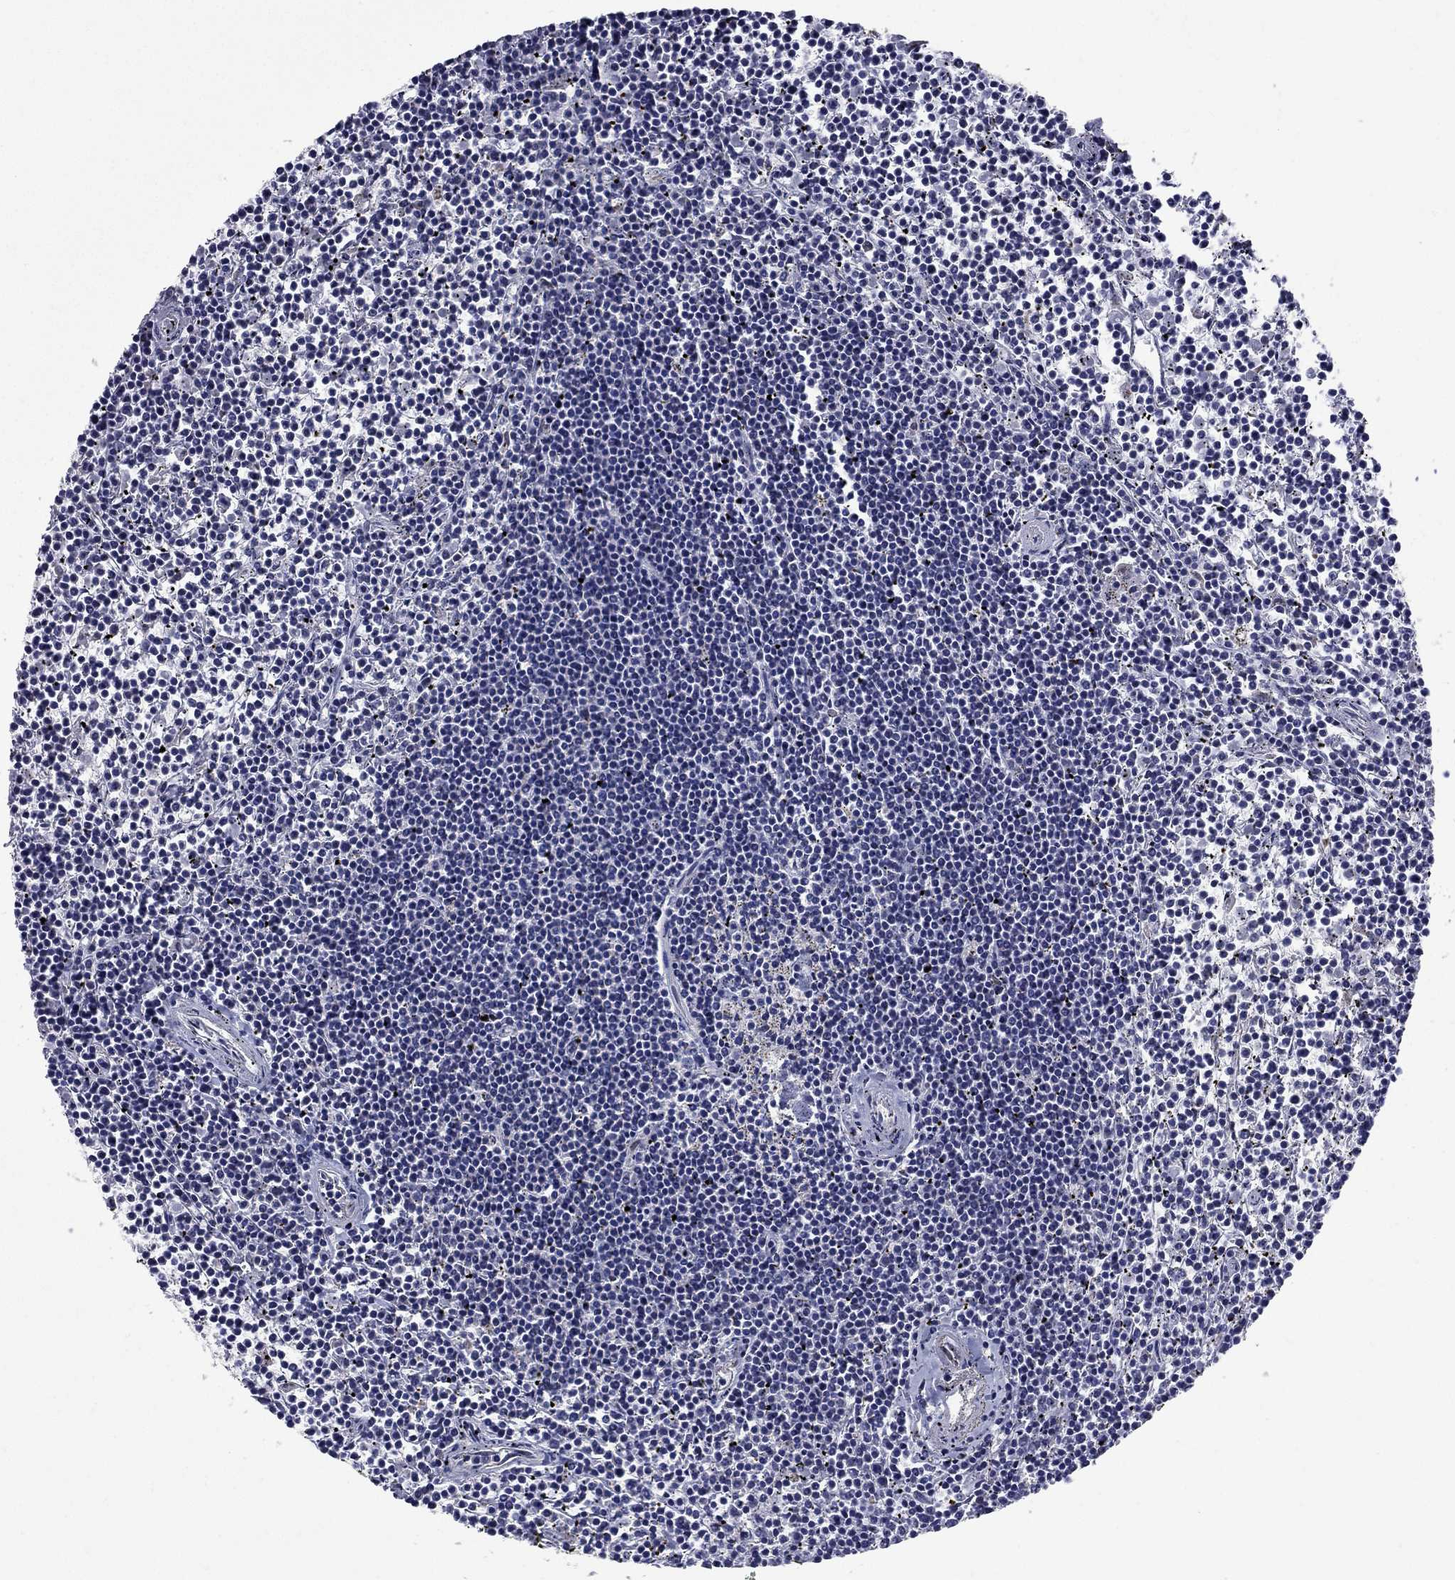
{"staining": {"intensity": "negative", "quantity": "none", "location": "none"}, "tissue": "lymphoma", "cell_type": "Tumor cells", "image_type": "cancer", "snomed": [{"axis": "morphology", "description": "Malignant lymphoma, non-Hodgkin's type, Low grade"}, {"axis": "topography", "description": "Spleen"}], "caption": "The micrograph reveals no significant staining in tumor cells of low-grade malignant lymphoma, non-Hodgkin's type. Brightfield microscopy of immunohistochemistry (IHC) stained with DAB (3,3'-diaminobenzidine) (brown) and hematoxylin (blue), captured at high magnification.", "gene": "HTR4", "patient": {"sex": "female", "age": 19}}